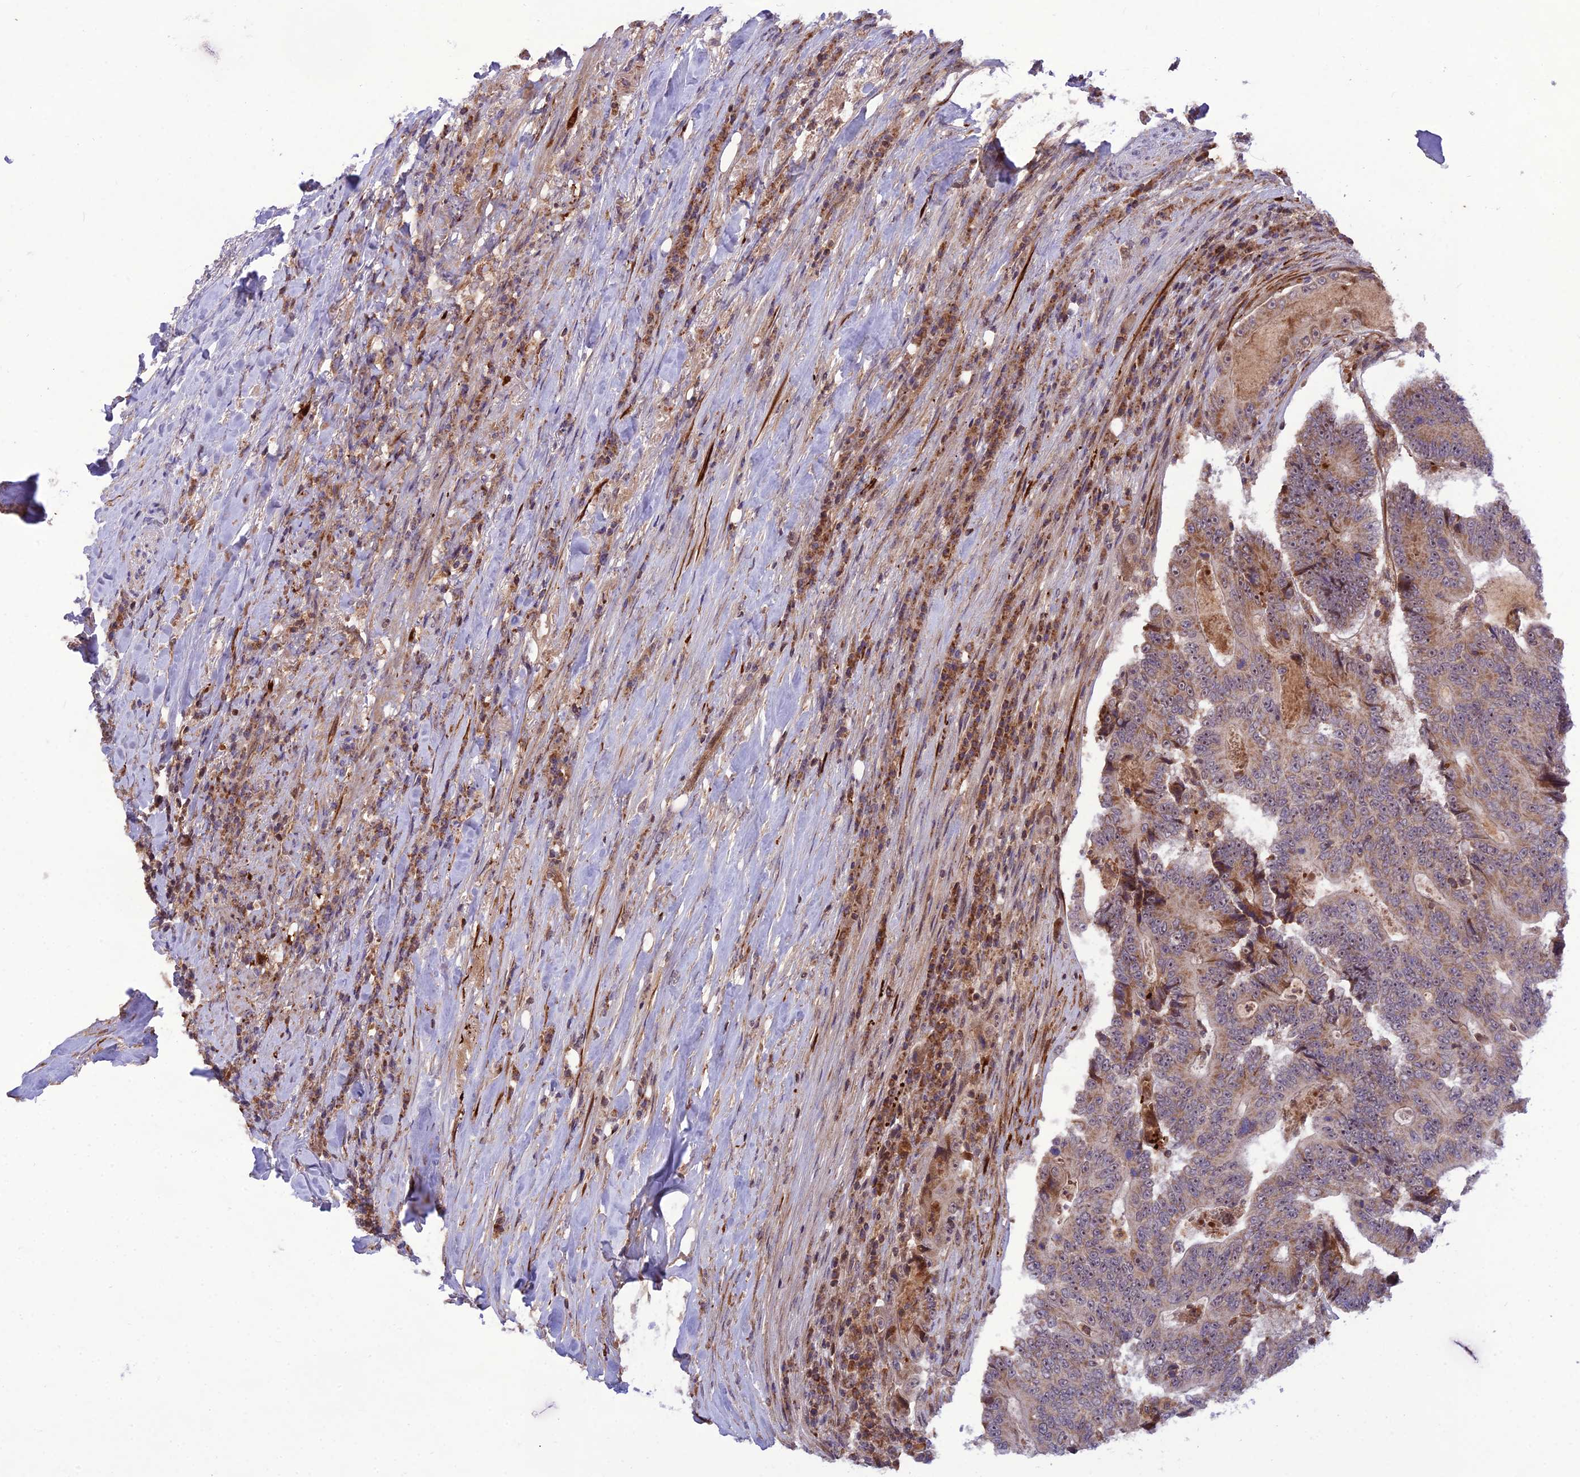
{"staining": {"intensity": "weak", "quantity": ">75%", "location": "cytoplasmic/membranous"}, "tissue": "colorectal cancer", "cell_type": "Tumor cells", "image_type": "cancer", "snomed": [{"axis": "morphology", "description": "Adenocarcinoma, NOS"}, {"axis": "topography", "description": "Colon"}], "caption": "Human colorectal adenocarcinoma stained with a brown dye shows weak cytoplasmic/membranous positive expression in about >75% of tumor cells.", "gene": "NDUFC1", "patient": {"sex": "male", "age": 83}}